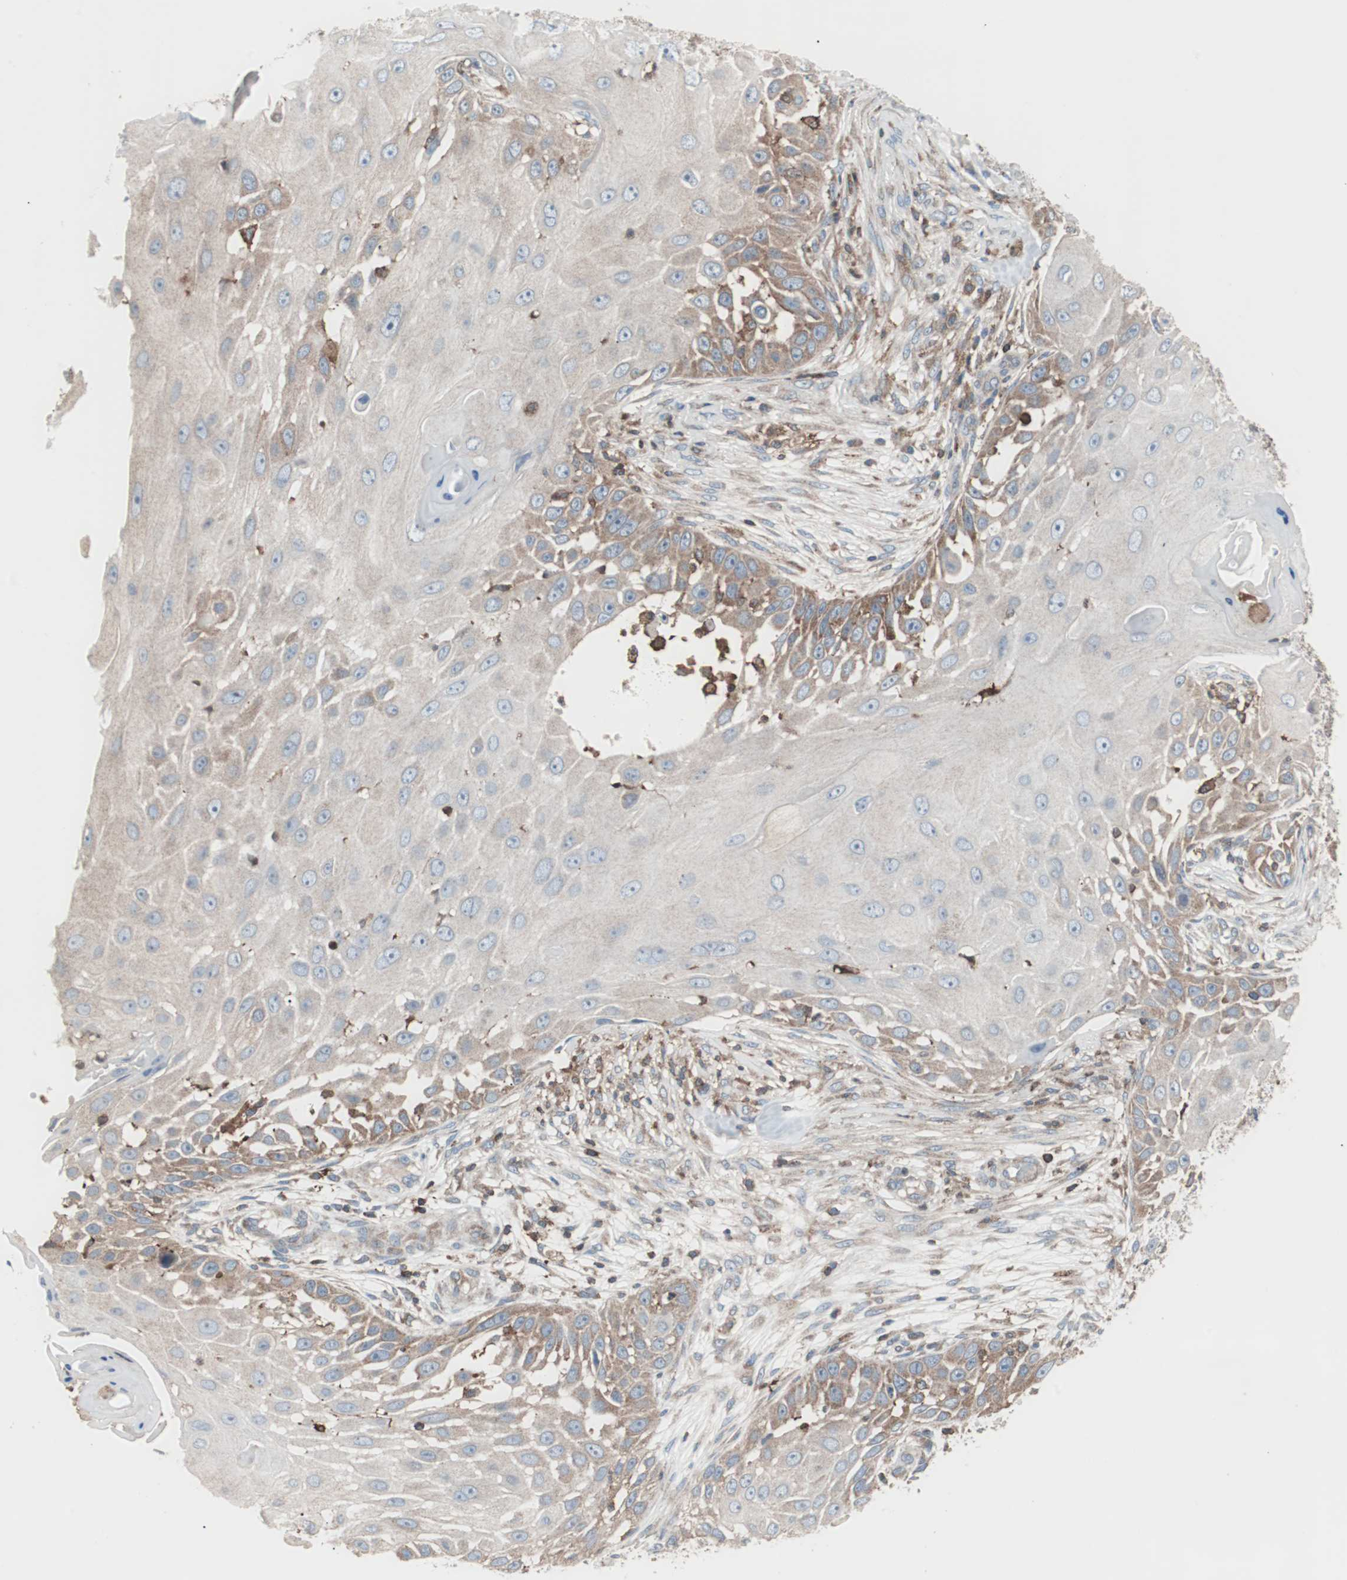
{"staining": {"intensity": "moderate", "quantity": ">75%", "location": "cytoplasmic/membranous"}, "tissue": "skin cancer", "cell_type": "Tumor cells", "image_type": "cancer", "snomed": [{"axis": "morphology", "description": "Squamous cell carcinoma, NOS"}, {"axis": "topography", "description": "Skin"}], "caption": "Immunohistochemistry (IHC) (DAB (3,3'-diaminobenzidine)) staining of squamous cell carcinoma (skin) exhibits moderate cytoplasmic/membranous protein staining in approximately >75% of tumor cells. (Stains: DAB (3,3'-diaminobenzidine) in brown, nuclei in blue, Microscopy: brightfield microscopy at high magnification).", "gene": "PIK3R1", "patient": {"sex": "female", "age": 44}}